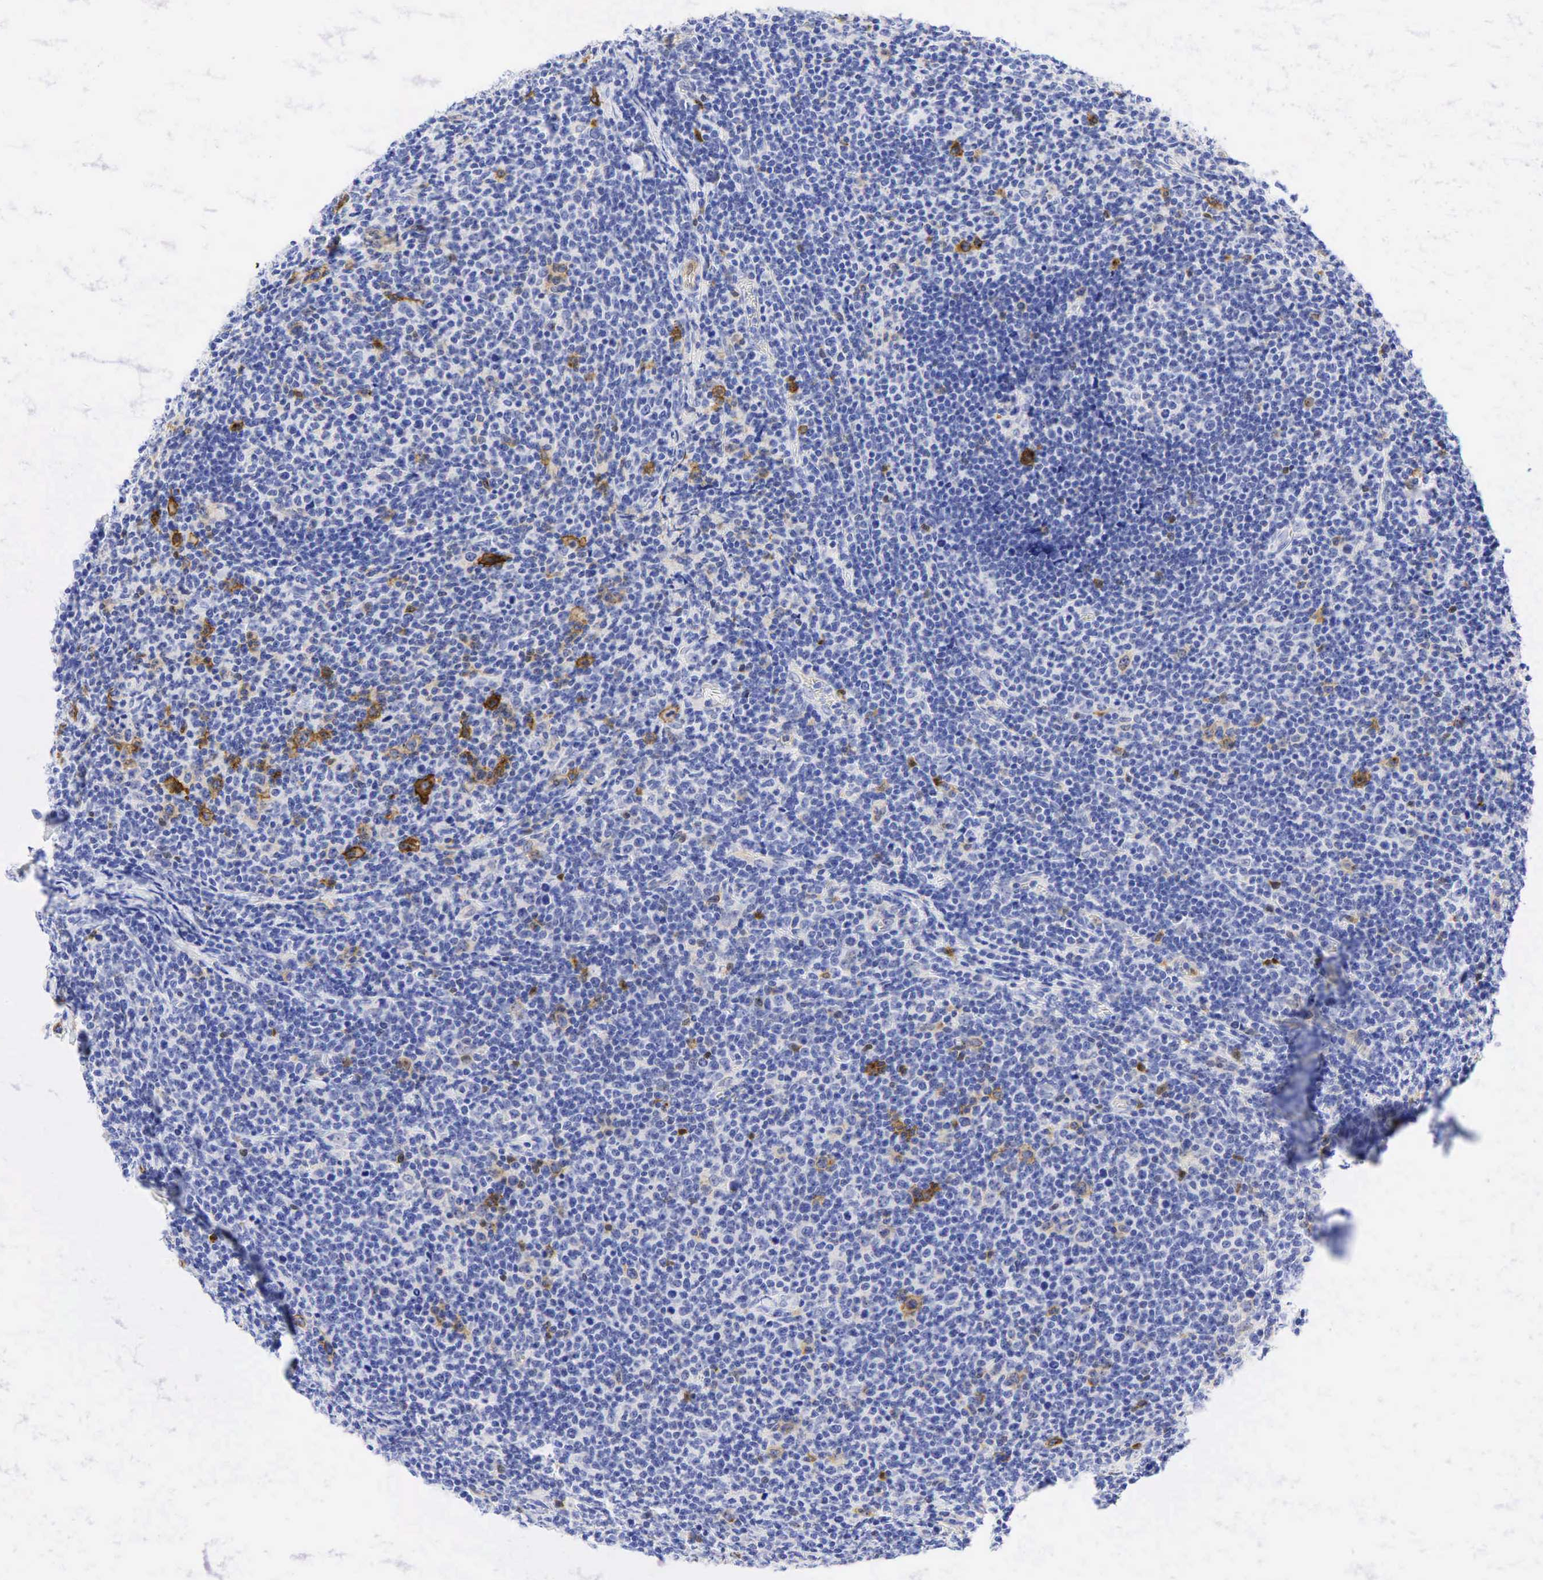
{"staining": {"intensity": "moderate", "quantity": "<25%", "location": "cytoplasmic/membranous"}, "tissue": "lymphoma", "cell_type": "Tumor cells", "image_type": "cancer", "snomed": [{"axis": "morphology", "description": "Malignant lymphoma, non-Hodgkin's type, Low grade"}, {"axis": "topography", "description": "Lymph node"}], "caption": "DAB (3,3'-diaminobenzidine) immunohistochemical staining of human lymphoma shows moderate cytoplasmic/membranous protein positivity in approximately <25% of tumor cells.", "gene": "TNFRSF8", "patient": {"sex": "male", "age": 74}}